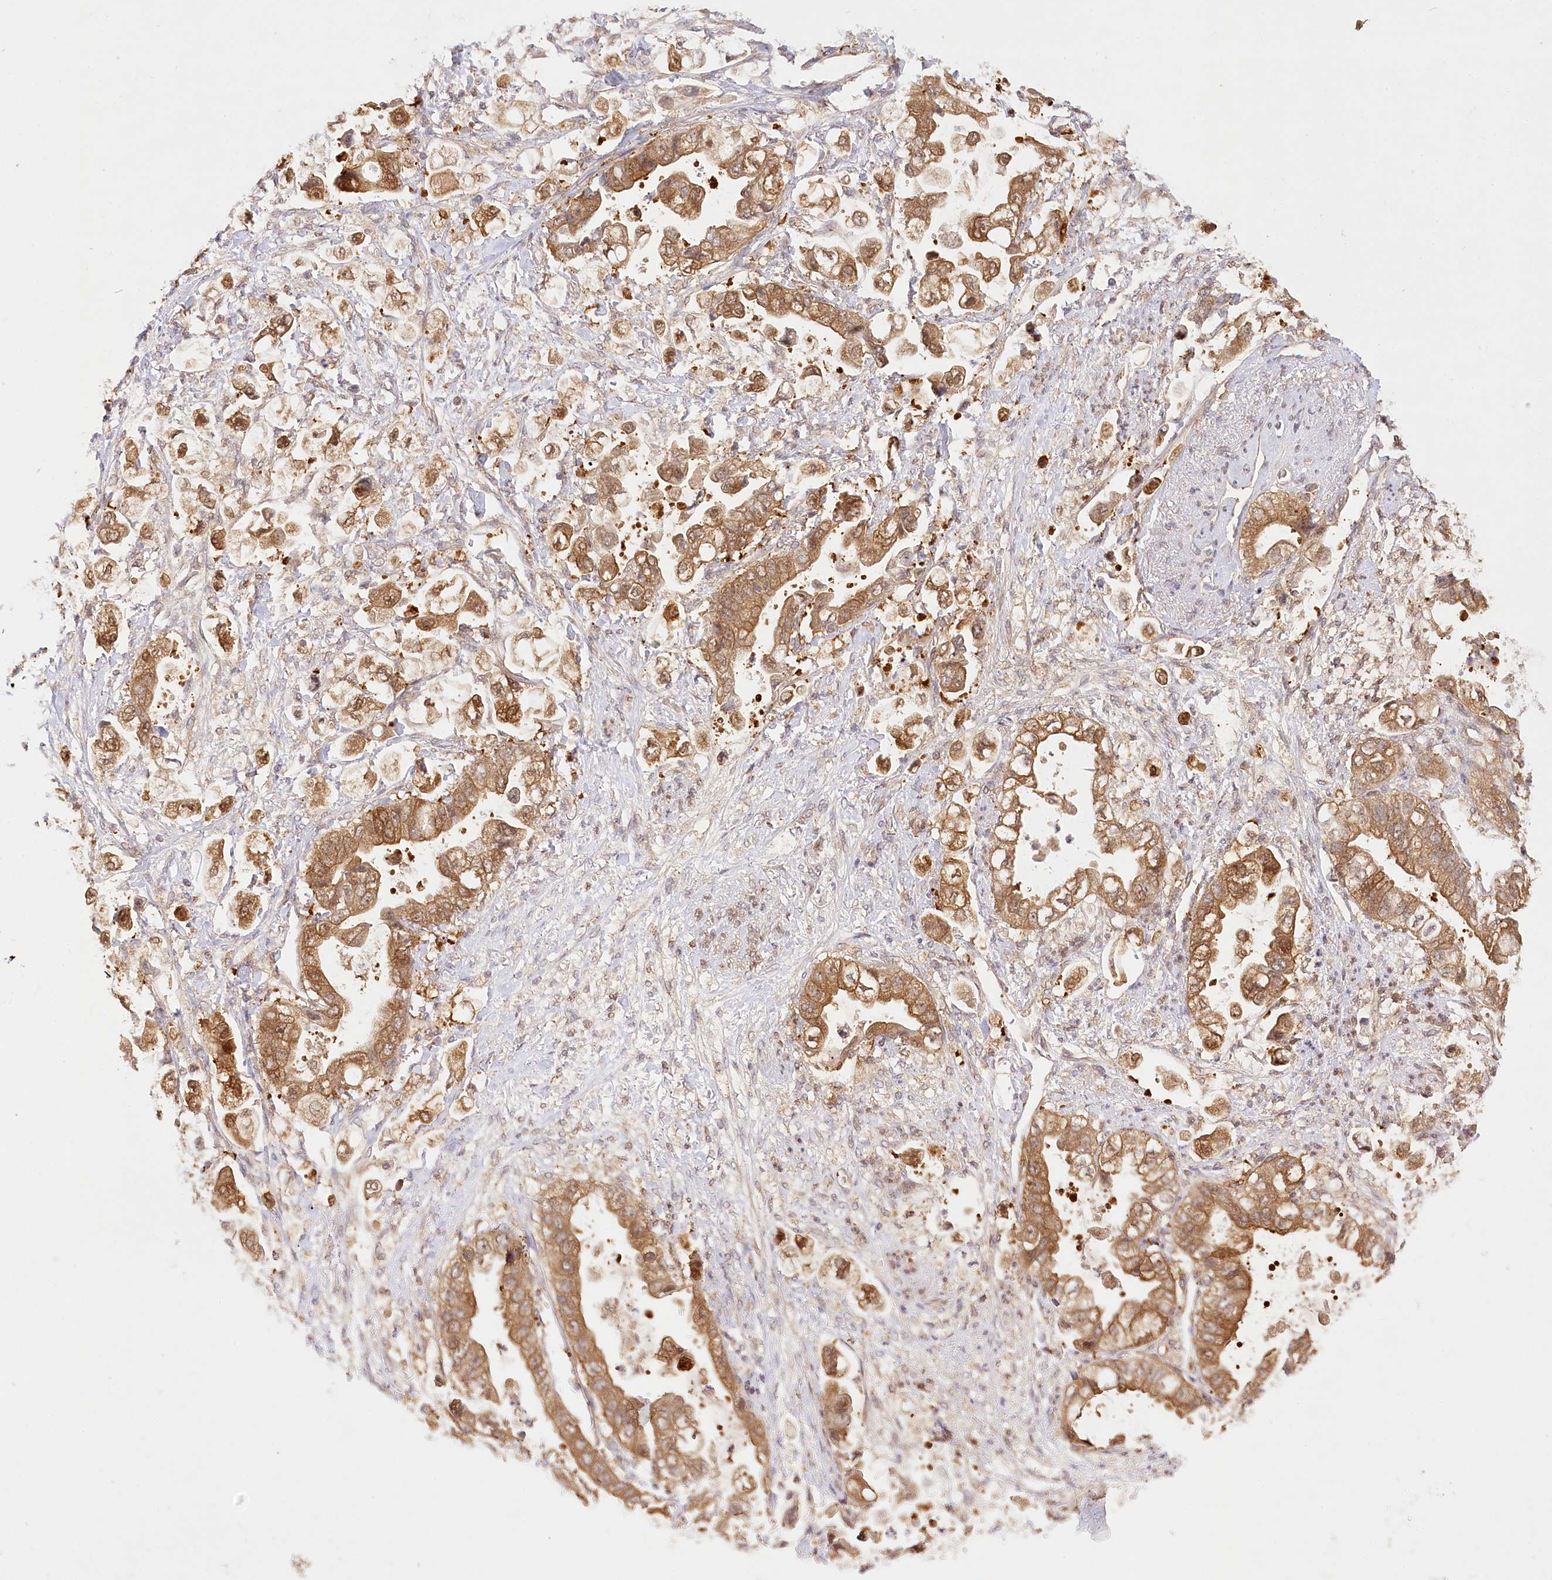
{"staining": {"intensity": "moderate", "quantity": ">75%", "location": "cytoplasmic/membranous"}, "tissue": "stomach cancer", "cell_type": "Tumor cells", "image_type": "cancer", "snomed": [{"axis": "morphology", "description": "Adenocarcinoma, NOS"}, {"axis": "topography", "description": "Stomach"}], "caption": "Adenocarcinoma (stomach) stained for a protein demonstrates moderate cytoplasmic/membranous positivity in tumor cells.", "gene": "INPP4B", "patient": {"sex": "male", "age": 62}}